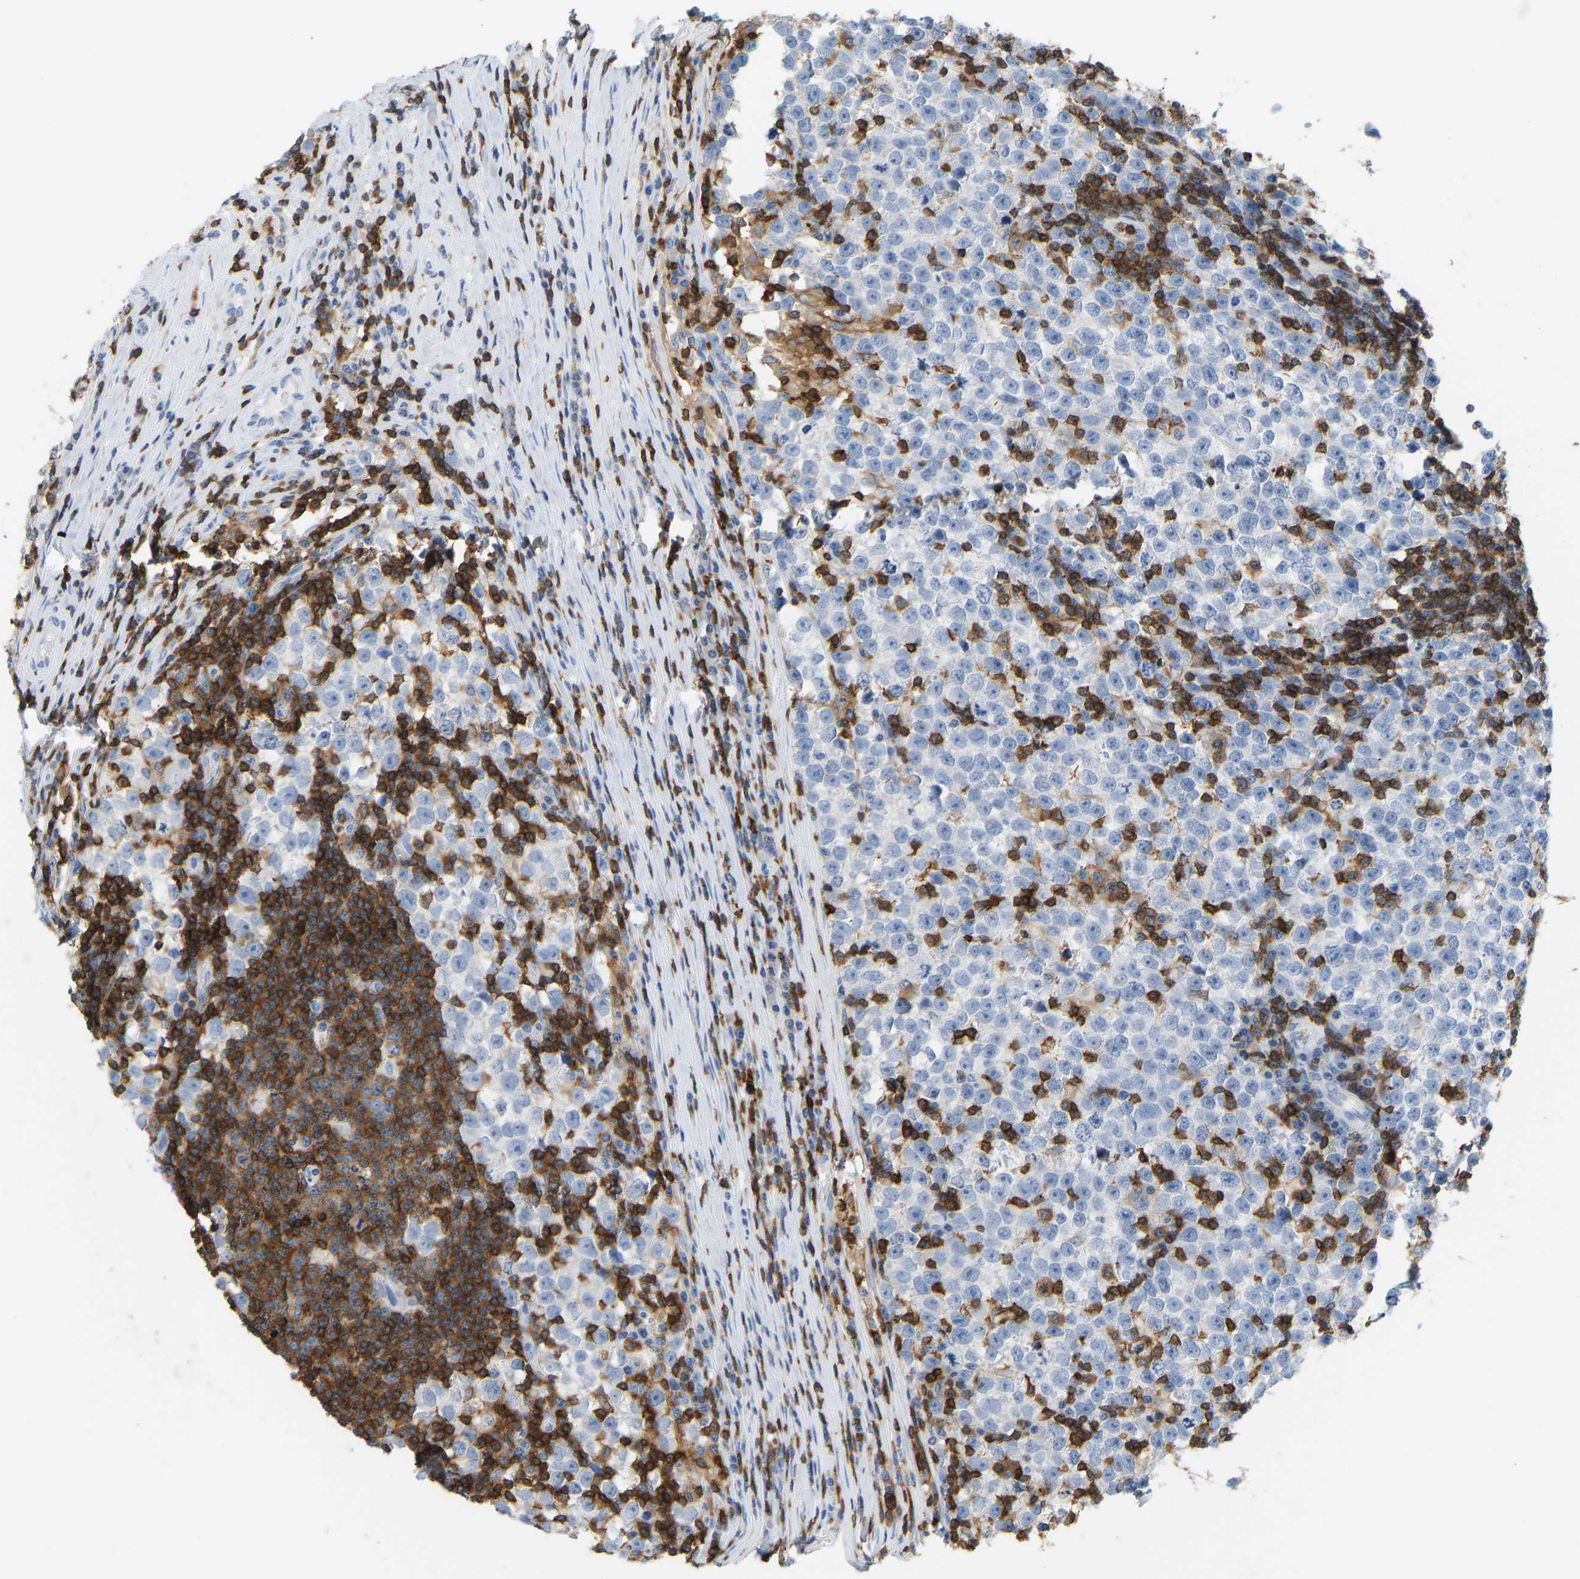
{"staining": {"intensity": "negative", "quantity": "none", "location": "none"}, "tissue": "testis cancer", "cell_type": "Tumor cells", "image_type": "cancer", "snomed": [{"axis": "morphology", "description": "Normal tissue, NOS"}, {"axis": "morphology", "description": "Seminoma, NOS"}, {"axis": "topography", "description": "Testis"}], "caption": "DAB immunohistochemical staining of seminoma (testis) shows no significant staining in tumor cells.", "gene": "EVL", "patient": {"sex": "male", "age": 43}}